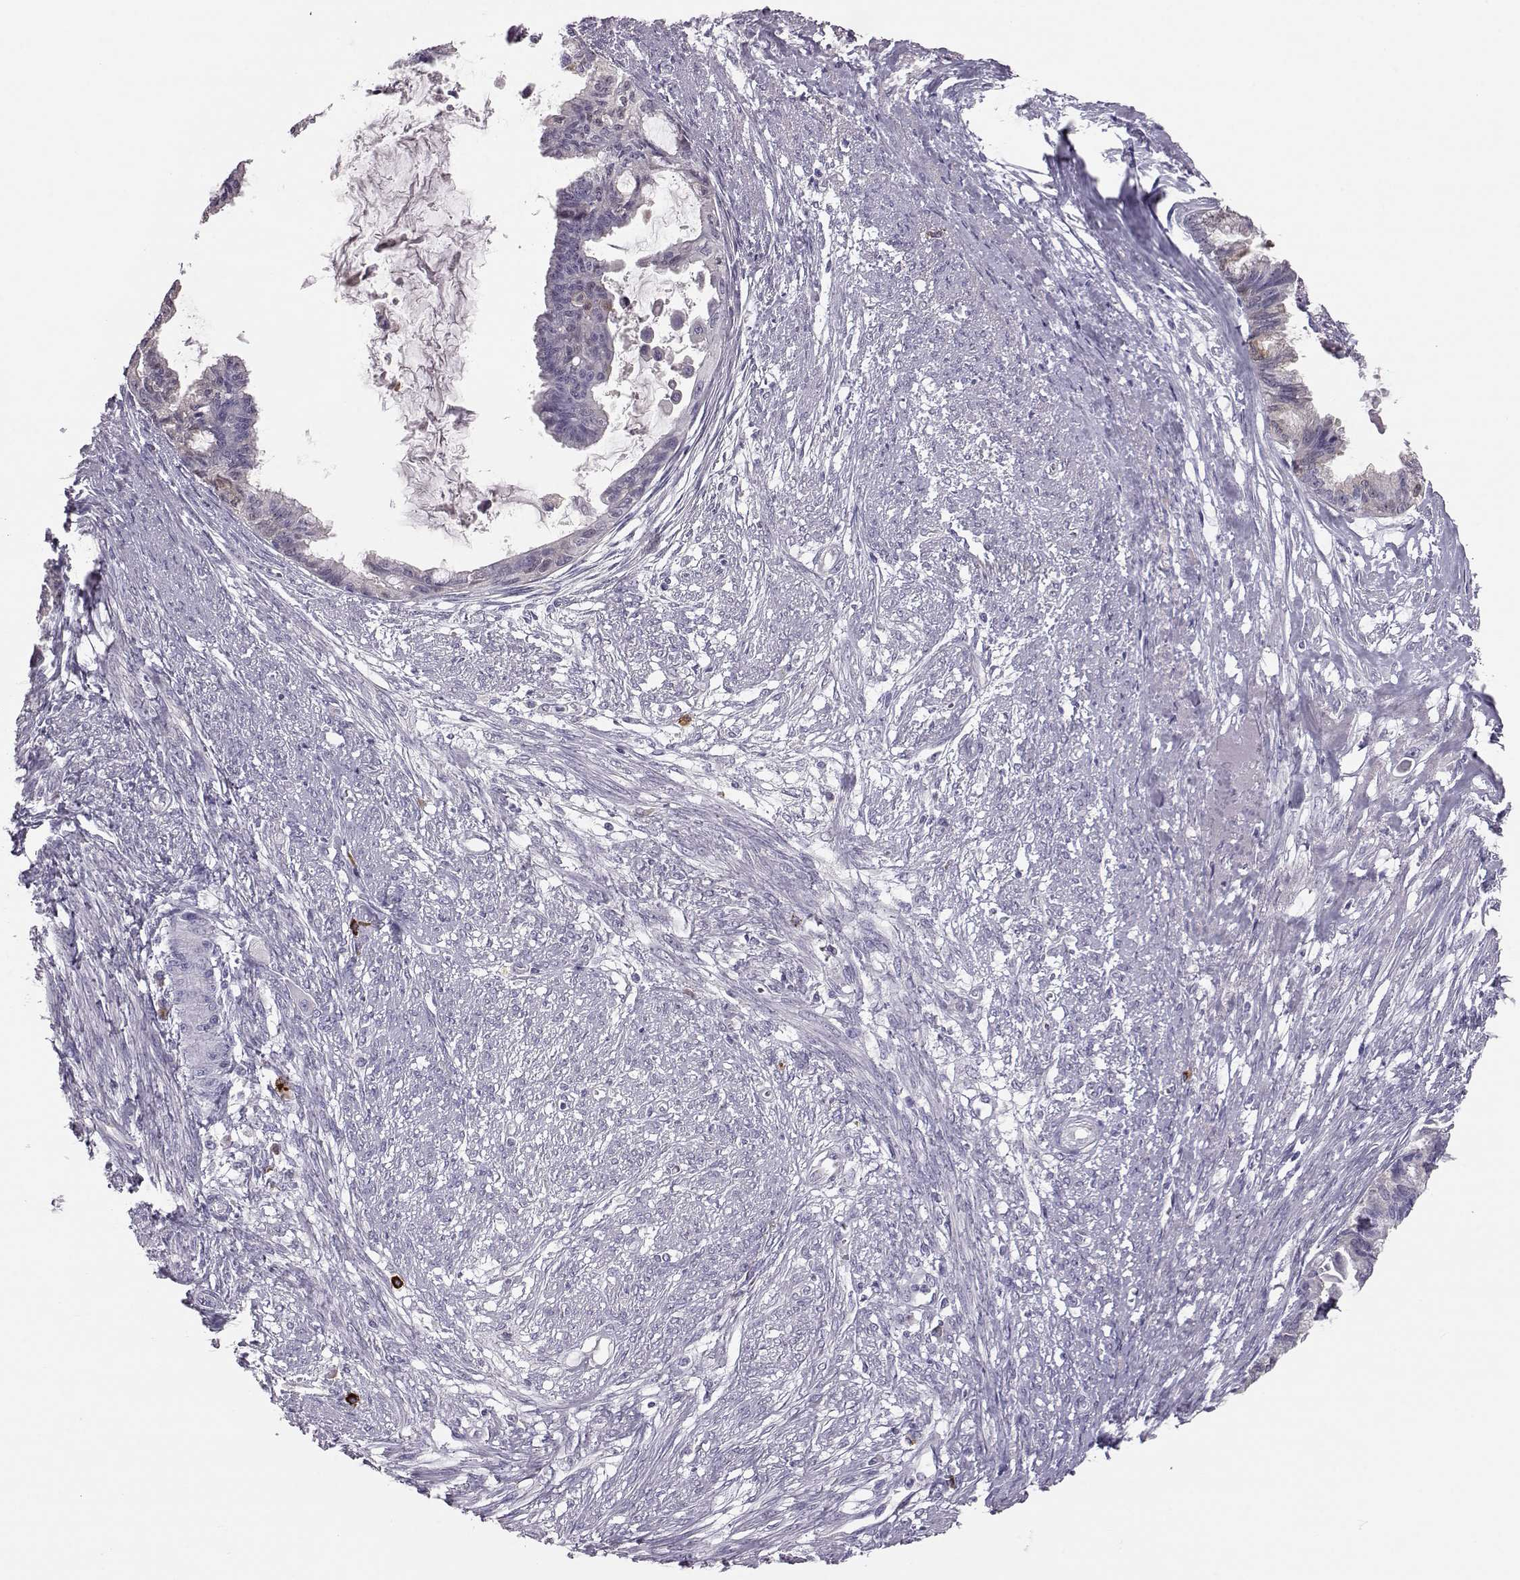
{"staining": {"intensity": "negative", "quantity": "none", "location": "none"}, "tissue": "endometrial cancer", "cell_type": "Tumor cells", "image_type": "cancer", "snomed": [{"axis": "morphology", "description": "Adenocarcinoma, NOS"}, {"axis": "topography", "description": "Endometrium"}], "caption": "High magnification brightfield microscopy of adenocarcinoma (endometrial) stained with DAB (brown) and counterstained with hematoxylin (blue): tumor cells show no significant expression.", "gene": "ADGRG5", "patient": {"sex": "female", "age": 86}}